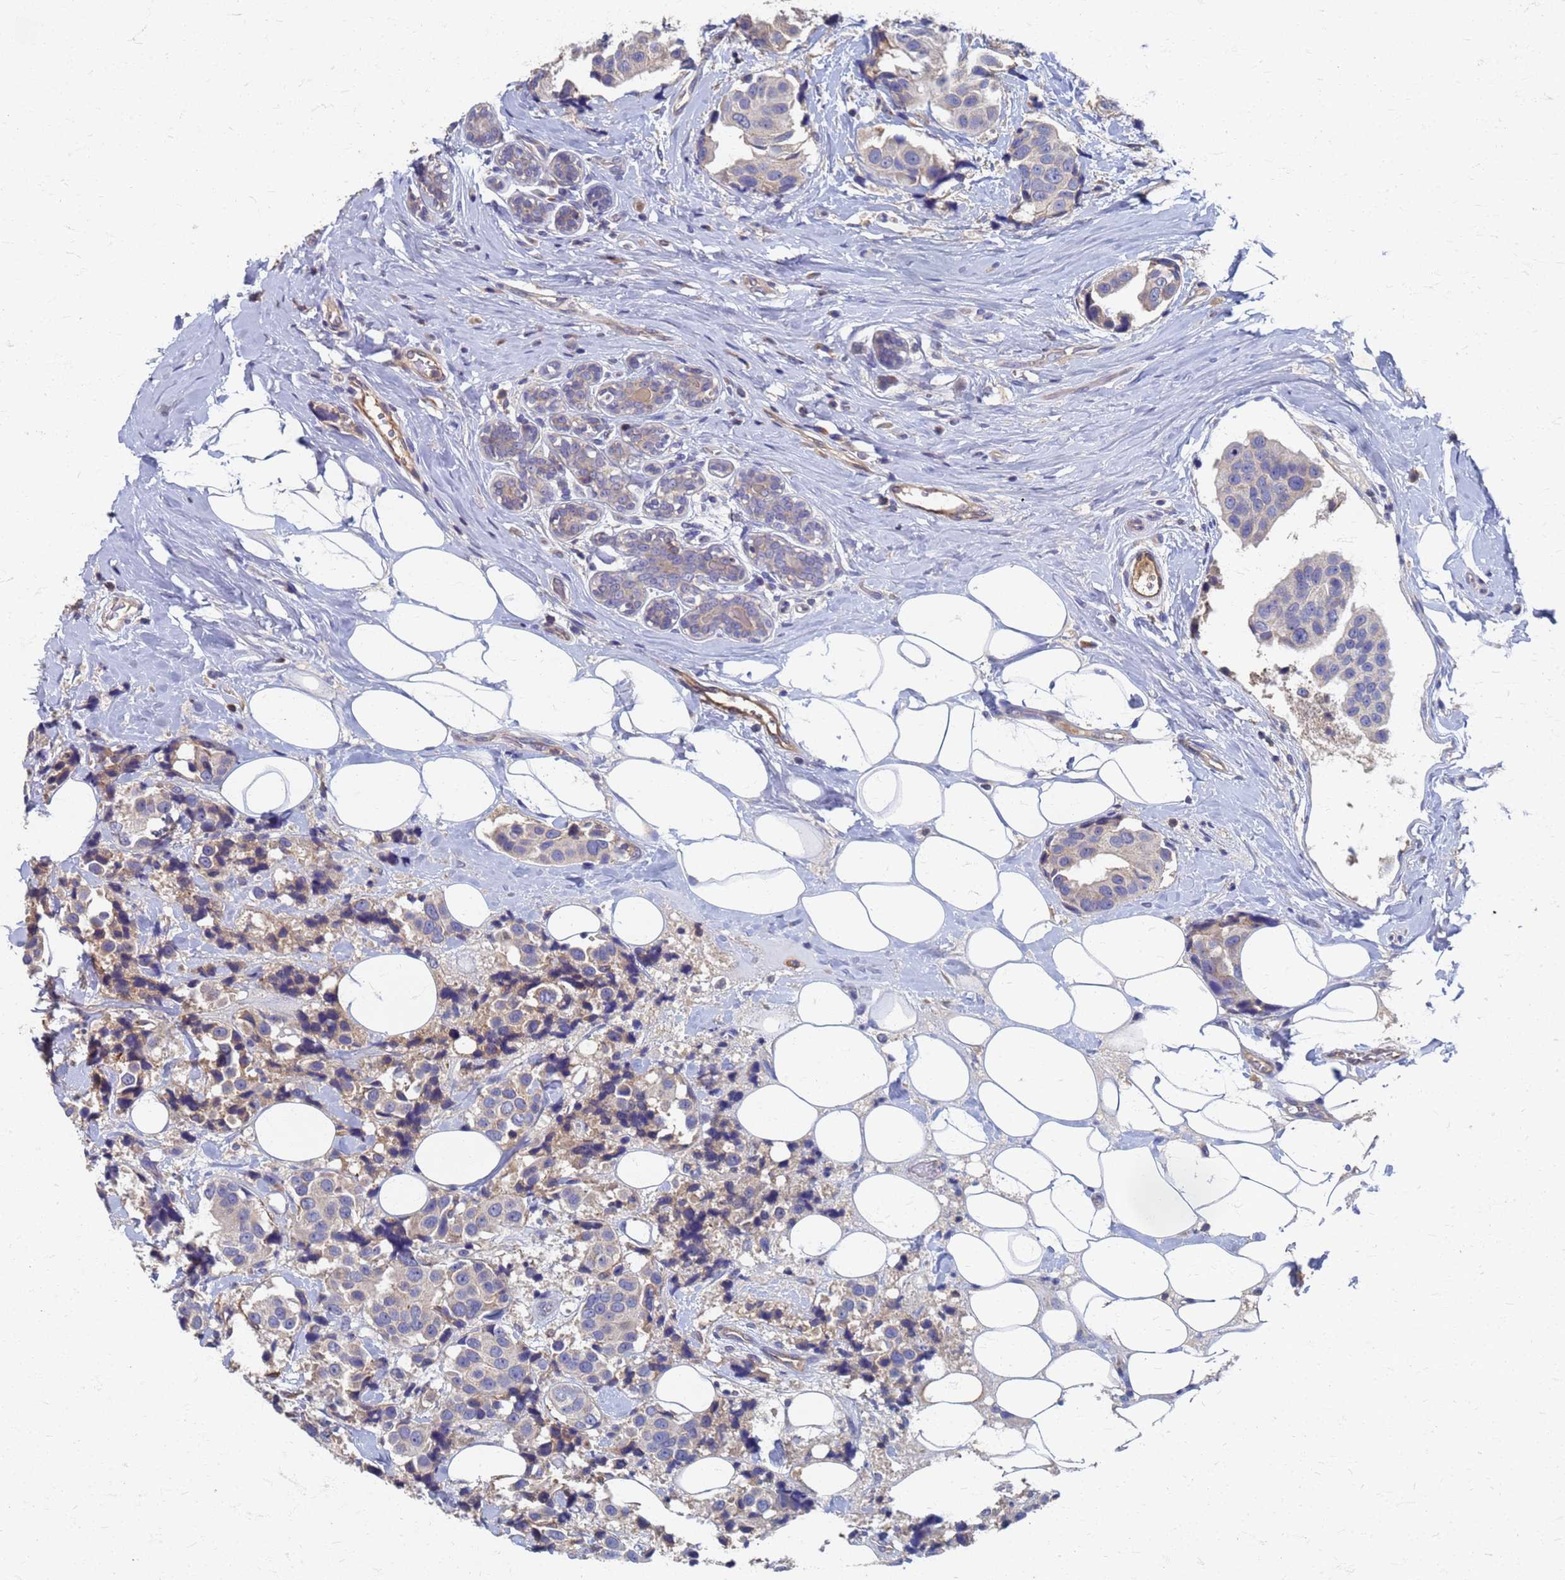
{"staining": {"intensity": "weak", "quantity": "<25%", "location": "cytoplasmic/membranous"}, "tissue": "breast cancer", "cell_type": "Tumor cells", "image_type": "cancer", "snomed": [{"axis": "morphology", "description": "Normal tissue, NOS"}, {"axis": "morphology", "description": "Duct carcinoma"}, {"axis": "topography", "description": "Breast"}], "caption": "IHC photomicrograph of breast cancer stained for a protein (brown), which displays no expression in tumor cells.", "gene": "KRCC1", "patient": {"sex": "female", "age": 39}}